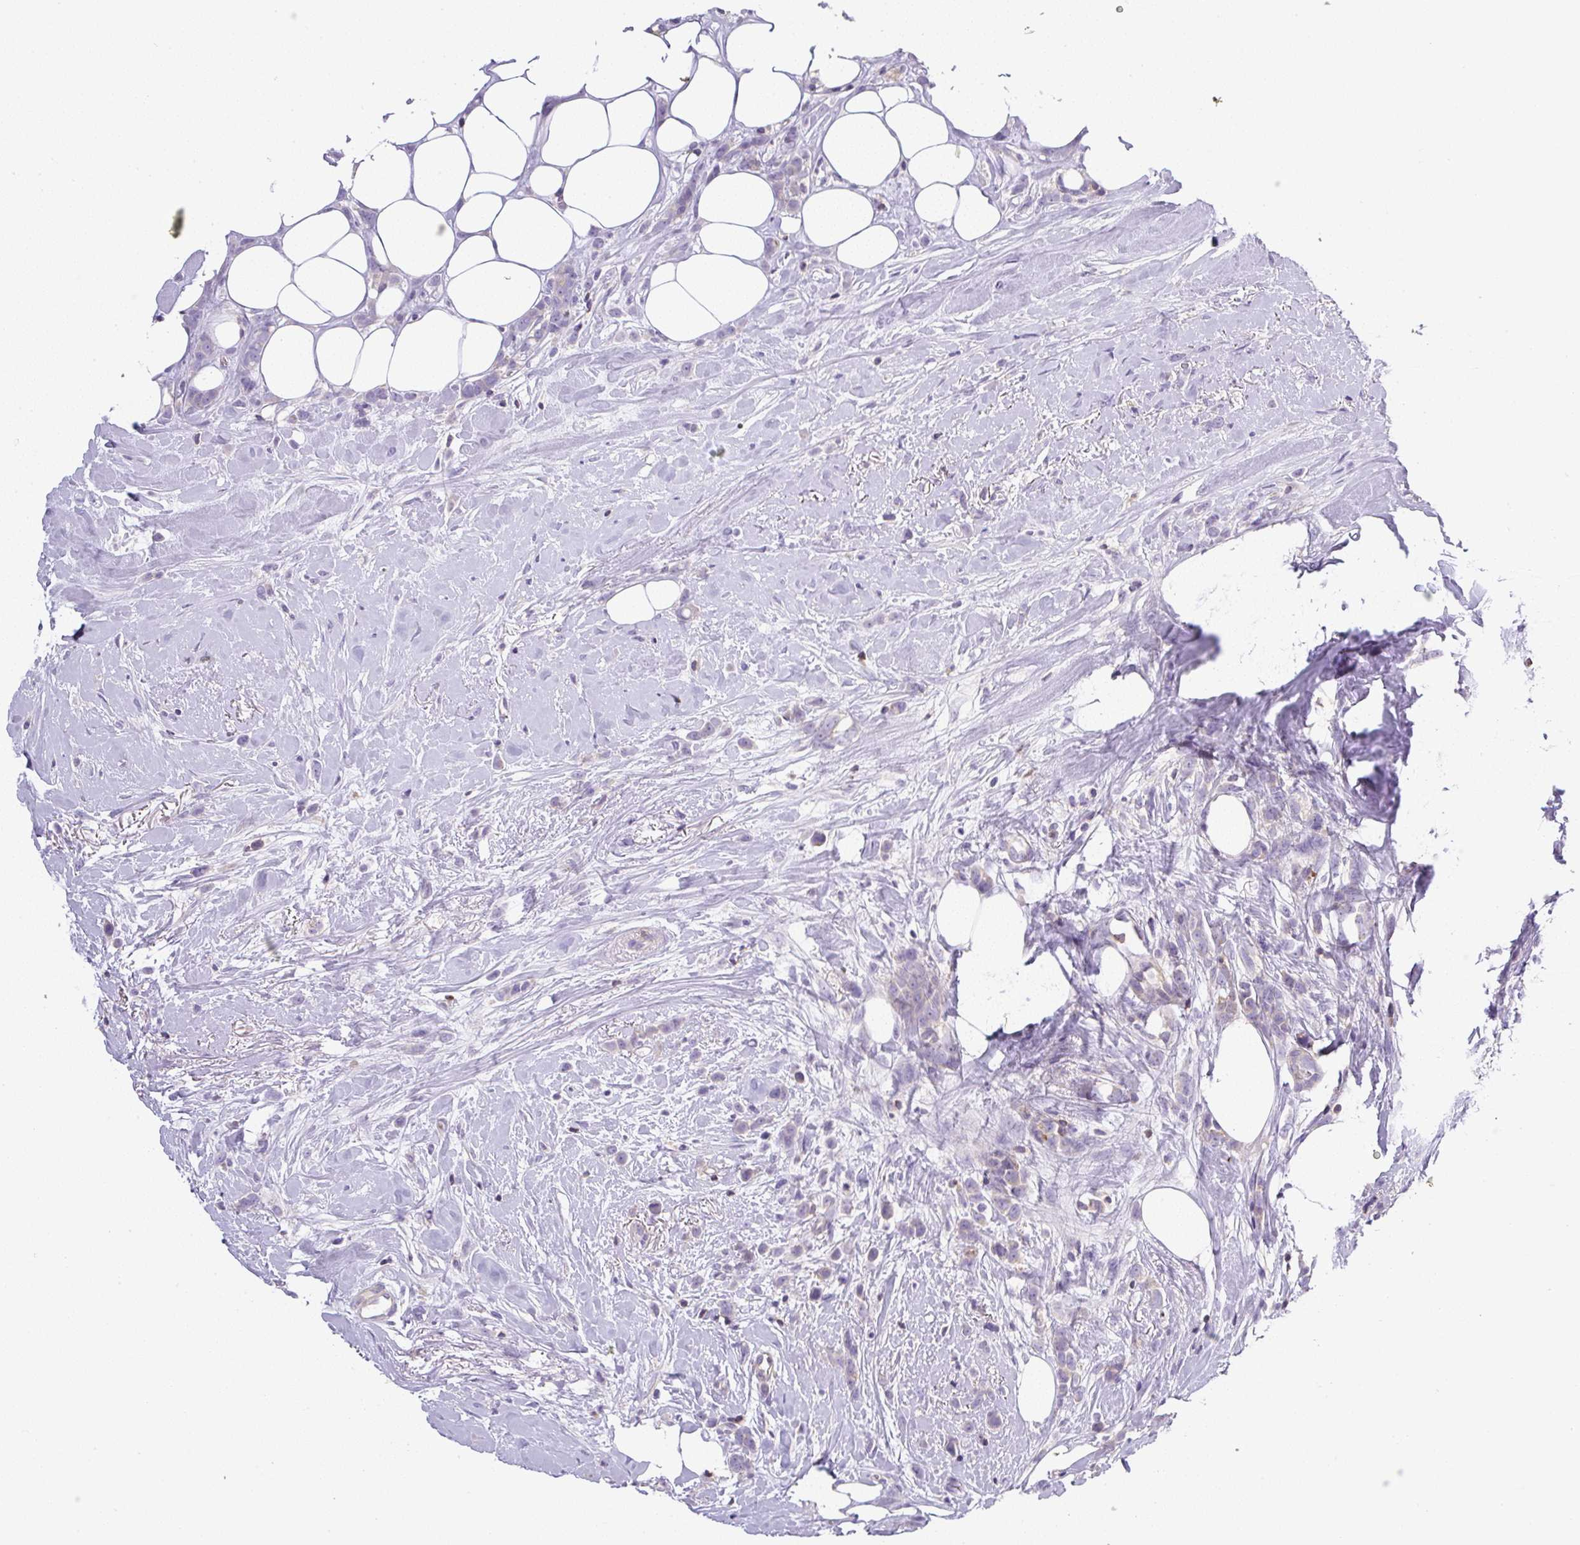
{"staining": {"intensity": "negative", "quantity": "none", "location": "none"}, "tissue": "breast cancer", "cell_type": "Tumor cells", "image_type": "cancer", "snomed": [{"axis": "morphology", "description": "Duct carcinoma"}, {"axis": "topography", "description": "Breast"}], "caption": "Breast cancer (infiltrating ductal carcinoma) stained for a protein using immunohistochemistry (IHC) exhibits no expression tumor cells.", "gene": "PIP5KL1", "patient": {"sex": "female", "age": 80}}